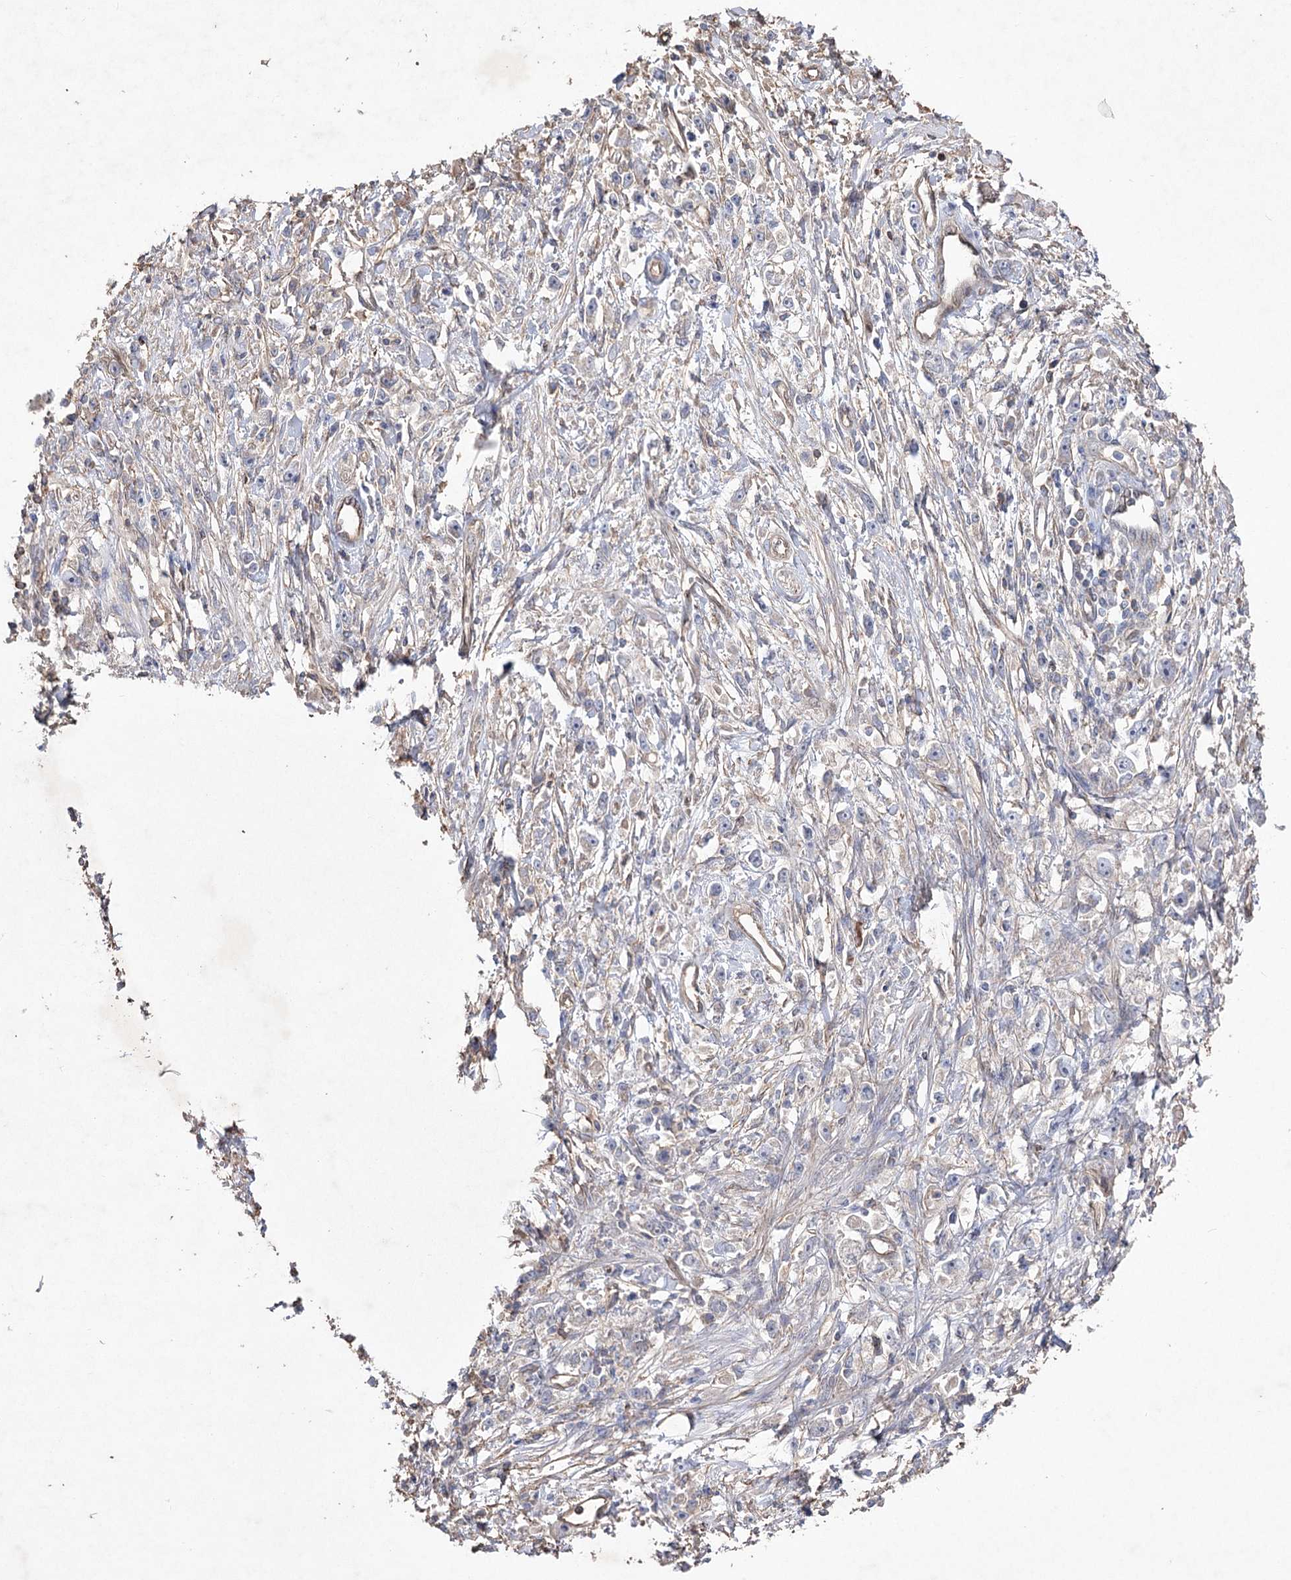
{"staining": {"intensity": "negative", "quantity": "none", "location": "none"}, "tissue": "stomach cancer", "cell_type": "Tumor cells", "image_type": "cancer", "snomed": [{"axis": "morphology", "description": "Adenocarcinoma, NOS"}, {"axis": "topography", "description": "Stomach"}], "caption": "The photomicrograph shows no significant positivity in tumor cells of stomach cancer. Nuclei are stained in blue.", "gene": "FAM13B", "patient": {"sex": "female", "age": 59}}